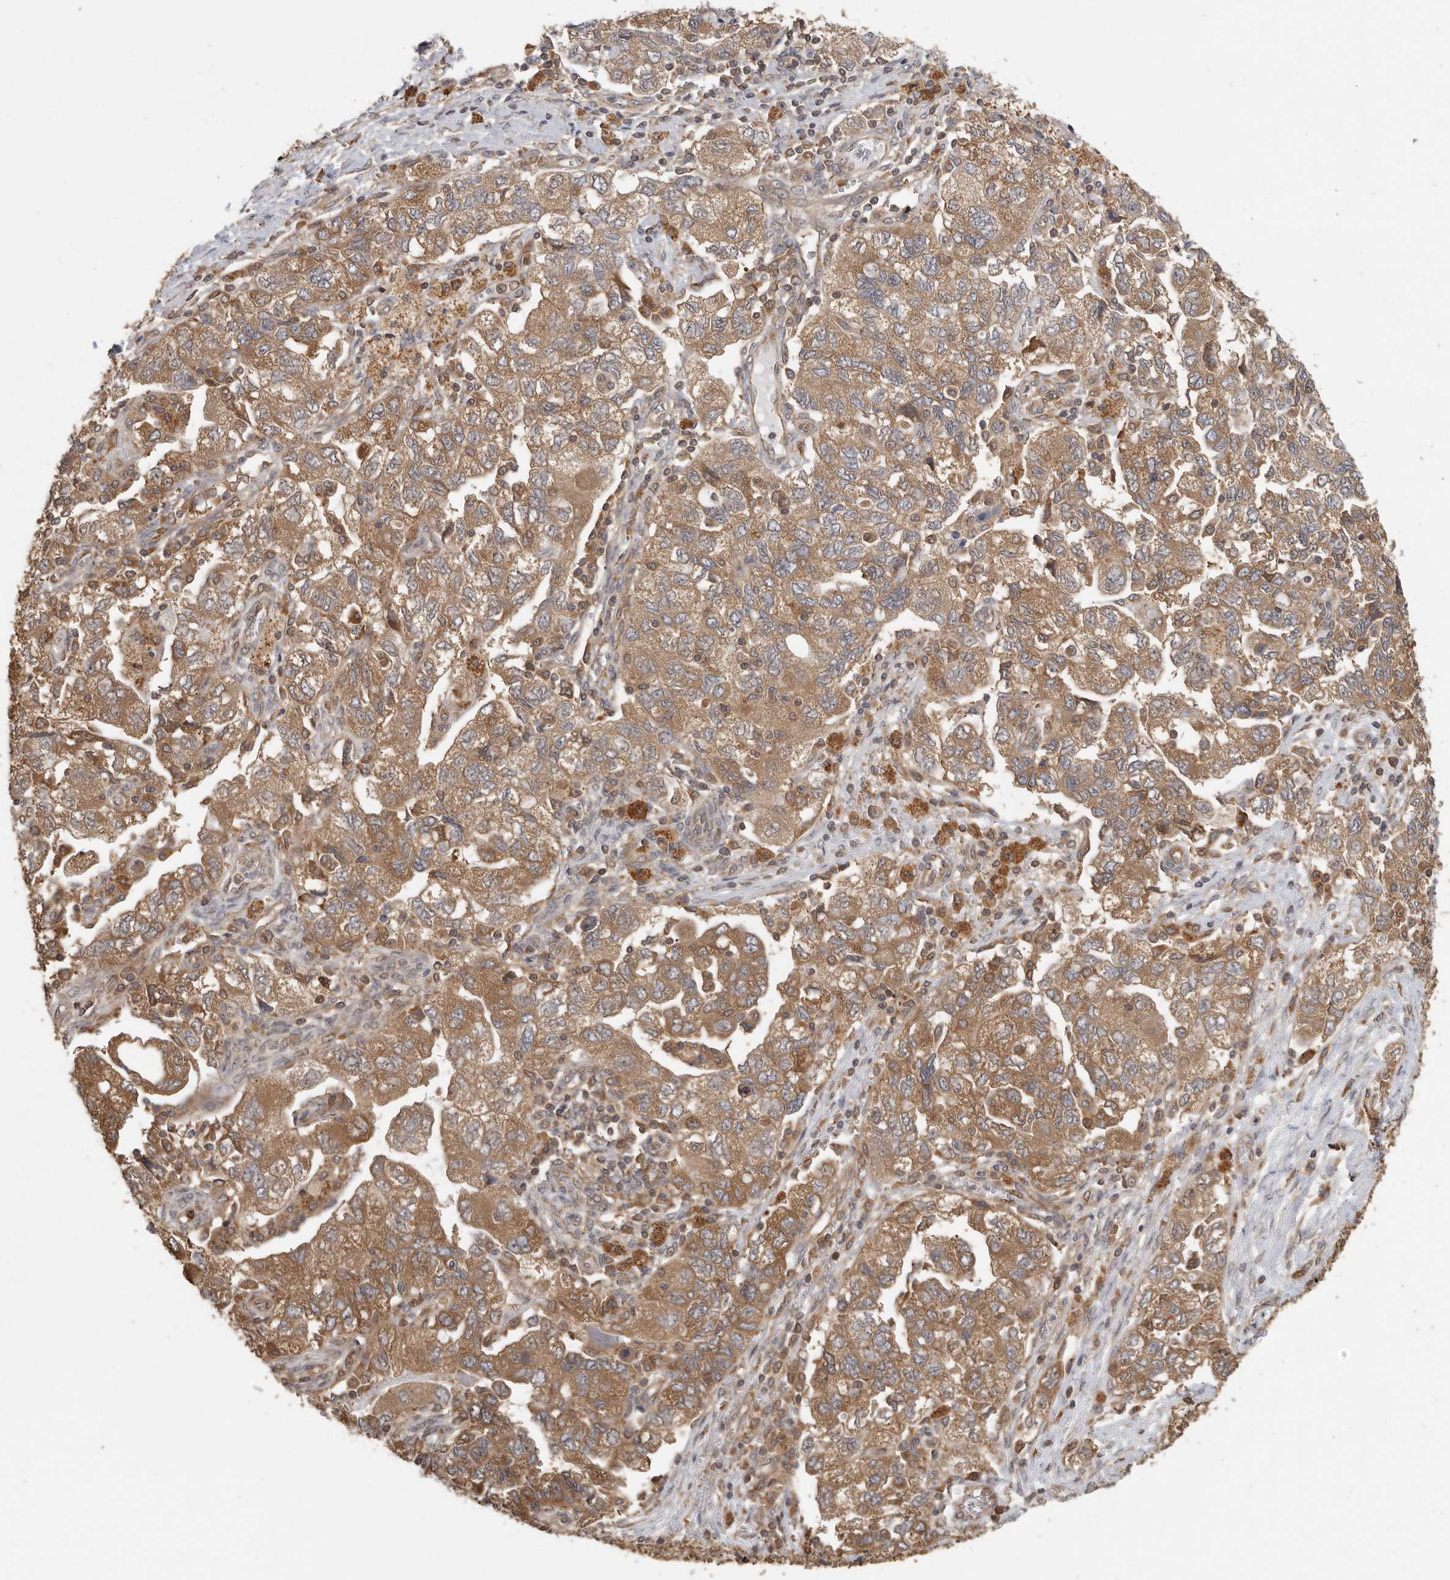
{"staining": {"intensity": "moderate", "quantity": ">75%", "location": "cytoplasmic/membranous"}, "tissue": "ovarian cancer", "cell_type": "Tumor cells", "image_type": "cancer", "snomed": [{"axis": "morphology", "description": "Carcinoma, NOS"}, {"axis": "morphology", "description": "Cystadenocarcinoma, serous, NOS"}, {"axis": "topography", "description": "Ovary"}], "caption": "Ovarian carcinoma stained for a protein shows moderate cytoplasmic/membranous positivity in tumor cells.", "gene": "CCT8", "patient": {"sex": "female", "age": 69}}